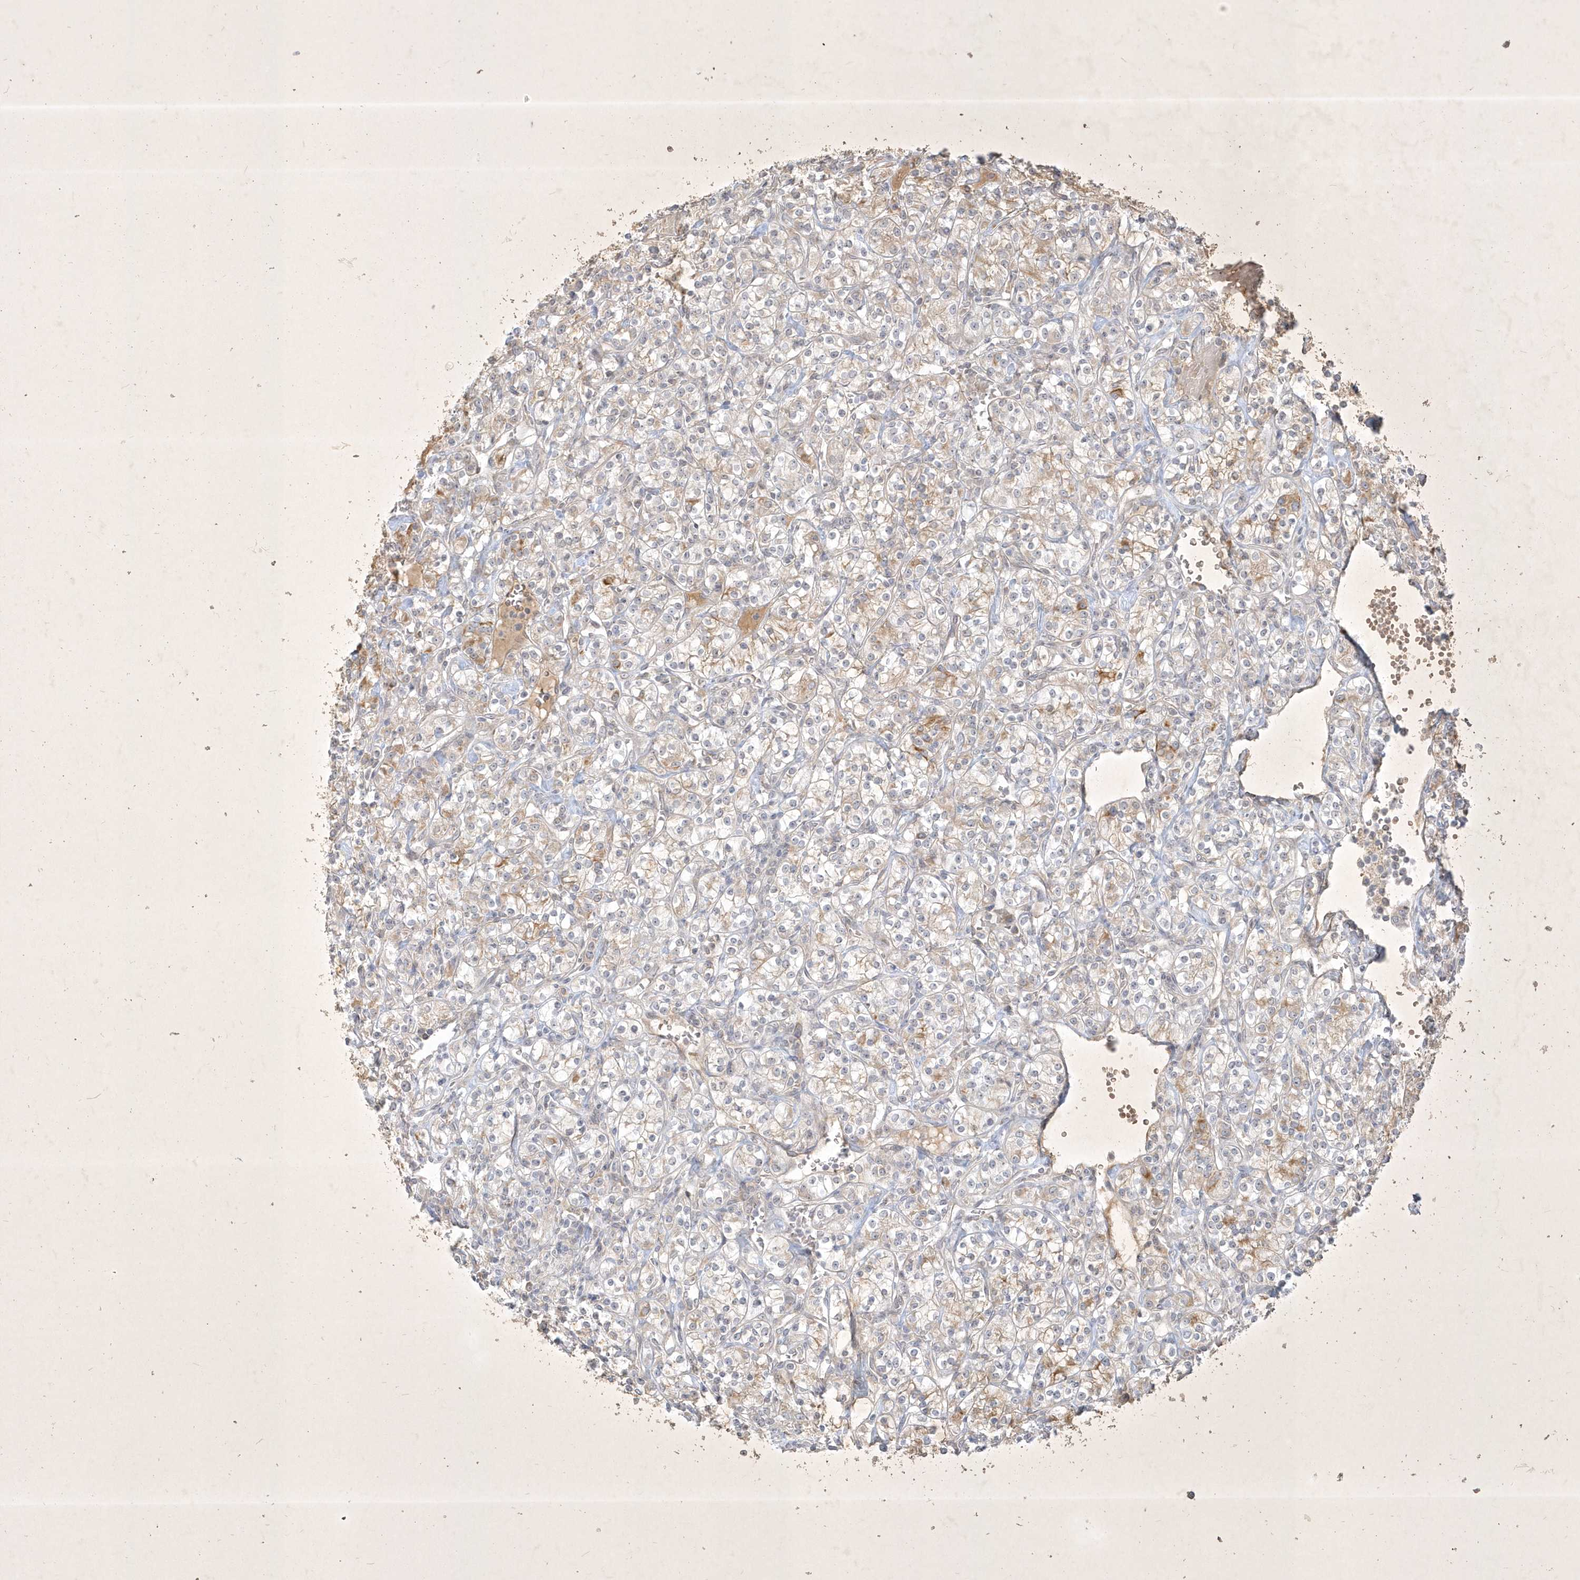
{"staining": {"intensity": "weak", "quantity": "25%-75%", "location": "cytoplasmic/membranous"}, "tissue": "renal cancer", "cell_type": "Tumor cells", "image_type": "cancer", "snomed": [{"axis": "morphology", "description": "Adenocarcinoma, NOS"}, {"axis": "topography", "description": "Kidney"}], "caption": "Tumor cells show low levels of weak cytoplasmic/membranous expression in approximately 25%-75% of cells in human renal adenocarcinoma.", "gene": "BOD1", "patient": {"sex": "male", "age": 77}}